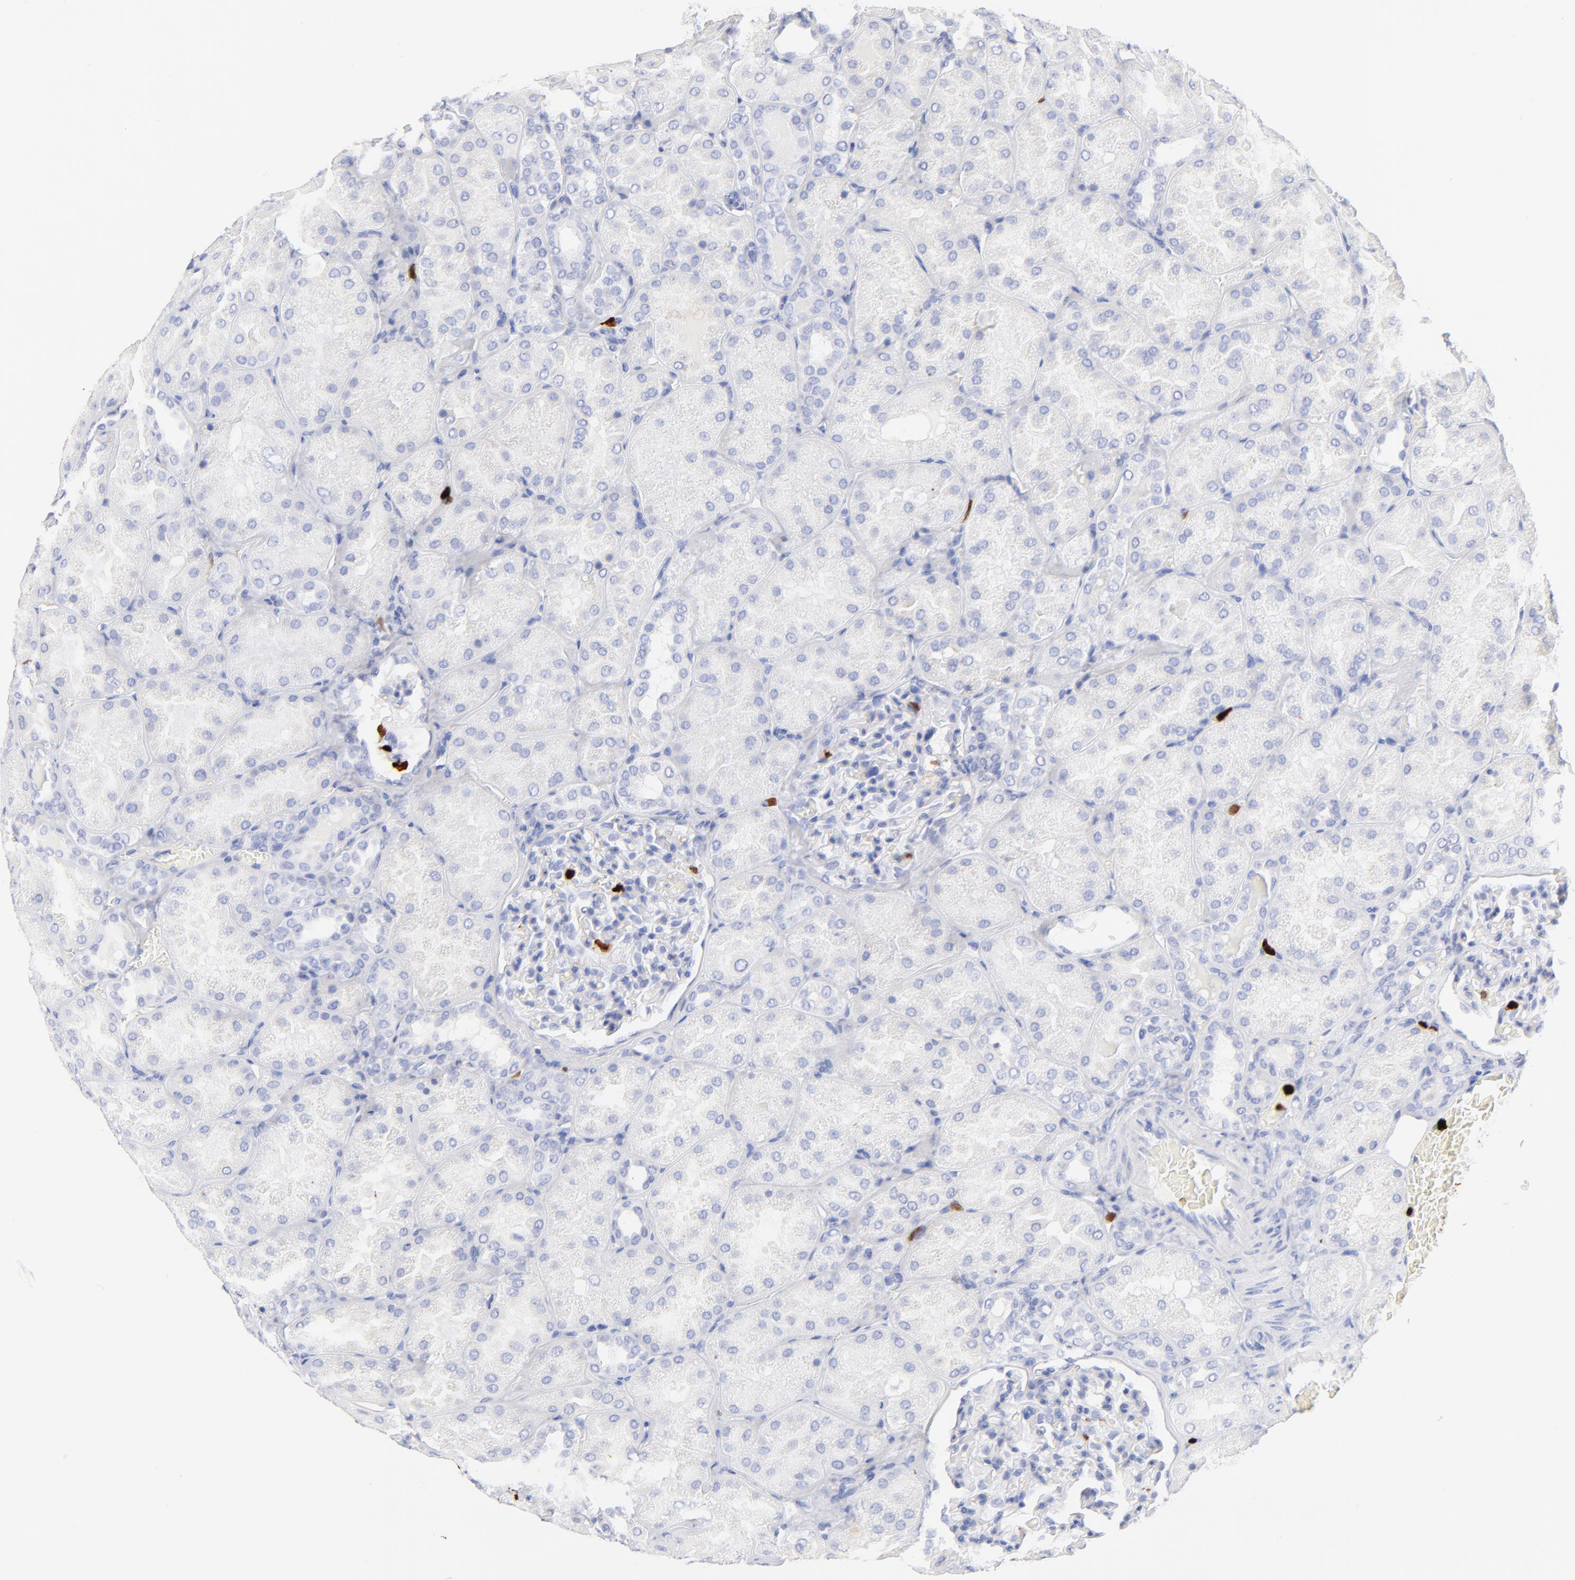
{"staining": {"intensity": "negative", "quantity": "none", "location": "none"}, "tissue": "kidney", "cell_type": "Cells in glomeruli", "image_type": "normal", "snomed": [{"axis": "morphology", "description": "Normal tissue, NOS"}, {"axis": "topography", "description": "Kidney"}], "caption": "Kidney was stained to show a protein in brown. There is no significant positivity in cells in glomeruli. (Brightfield microscopy of DAB (3,3'-diaminobenzidine) immunohistochemistry (IHC) at high magnification).", "gene": "S100A12", "patient": {"sex": "male", "age": 28}}